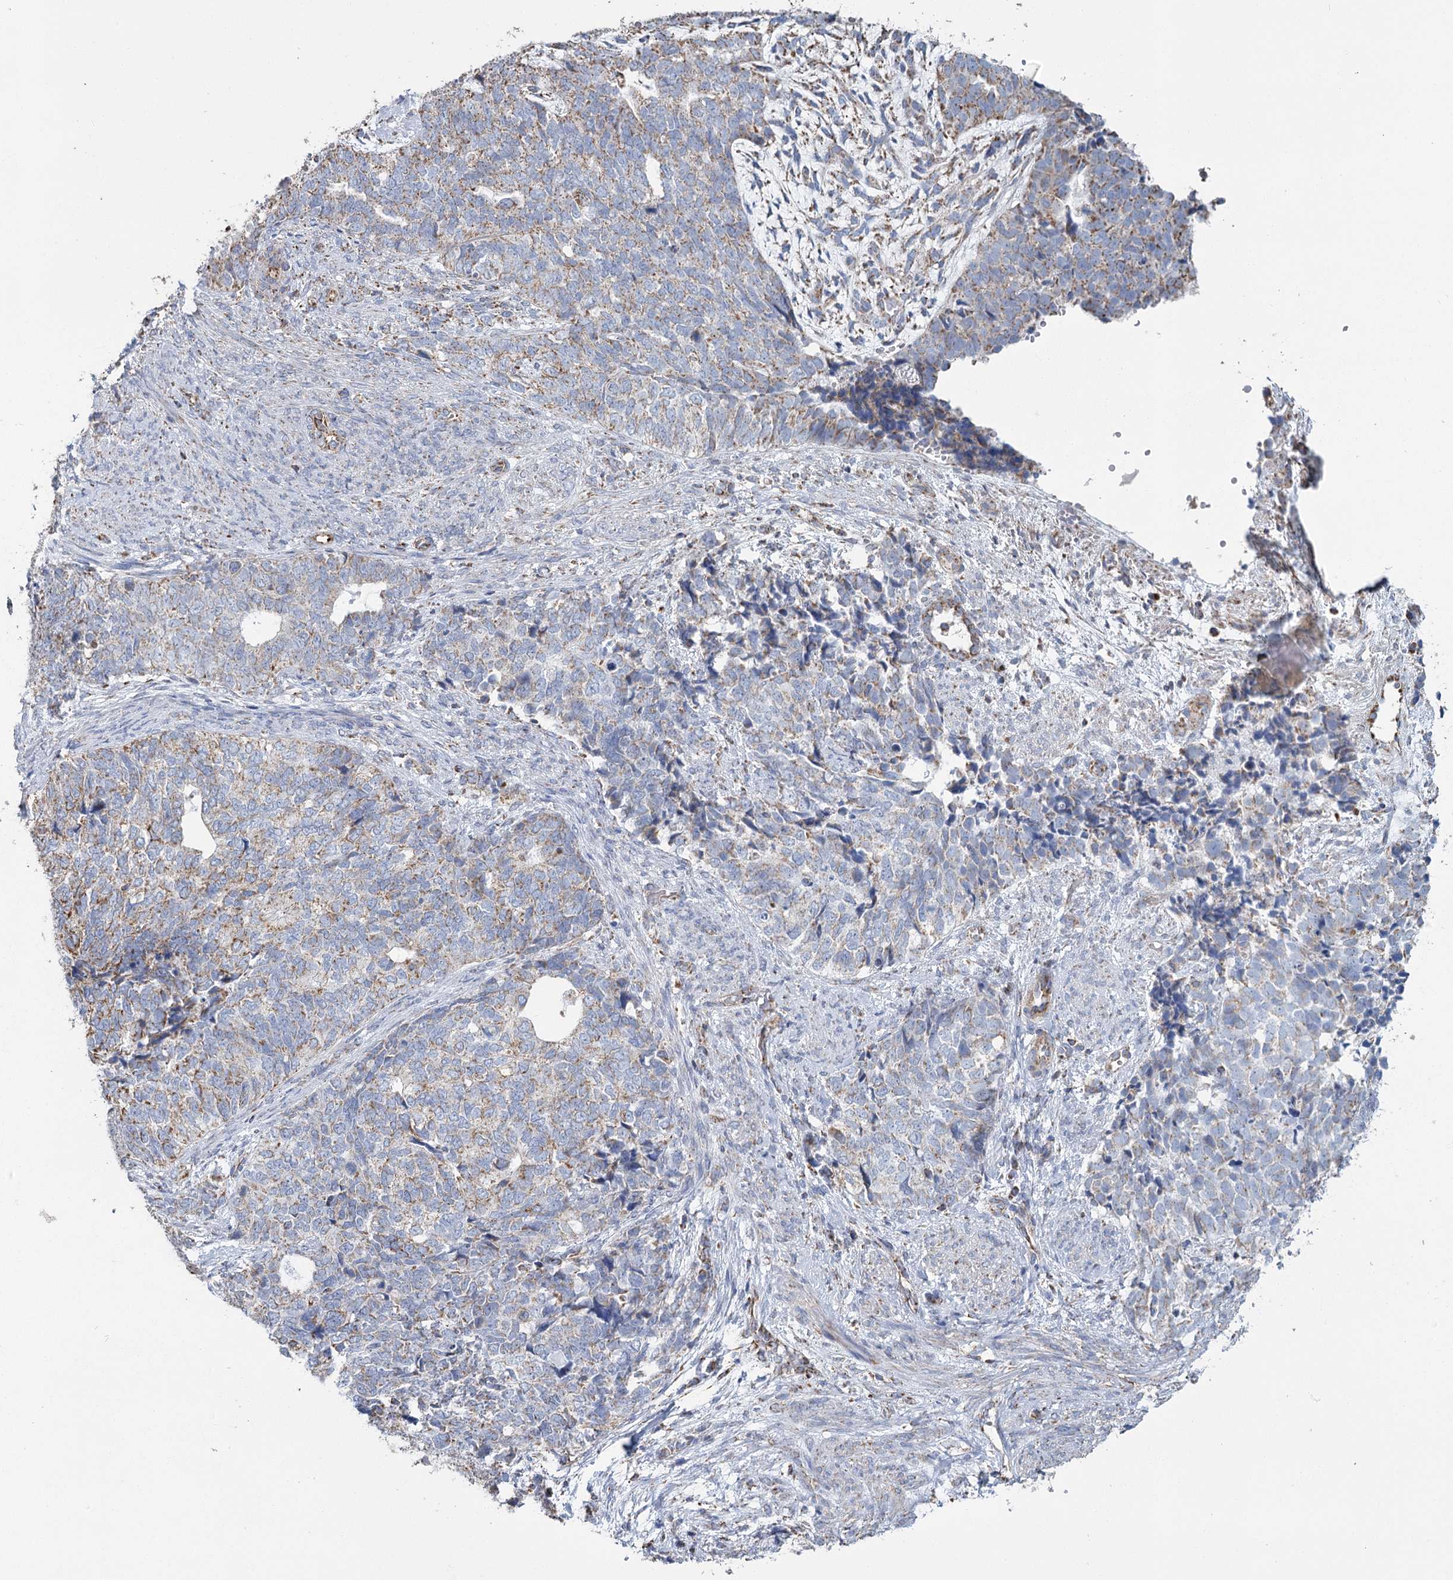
{"staining": {"intensity": "moderate", "quantity": "<25%", "location": "cytoplasmic/membranous"}, "tissue": "cervical cancer", "cell_type": "Tumor cells", "image_type": "cancer", "snomed": [{"axis": "morphology", "description": "Squamous cell carcinoma, NOS"}, {"axis": "topography", "description": "Cervix"}], "caption": "Protein staining reveals moderate cytoplasmic/membranous expression in about <25% of tumor cells in cervical cancer. (brown staining indicates protein expression, while blue staining denotes nuclei).", "gene": "MRPL44", "patient": {"sex": "female", "age": 63}}